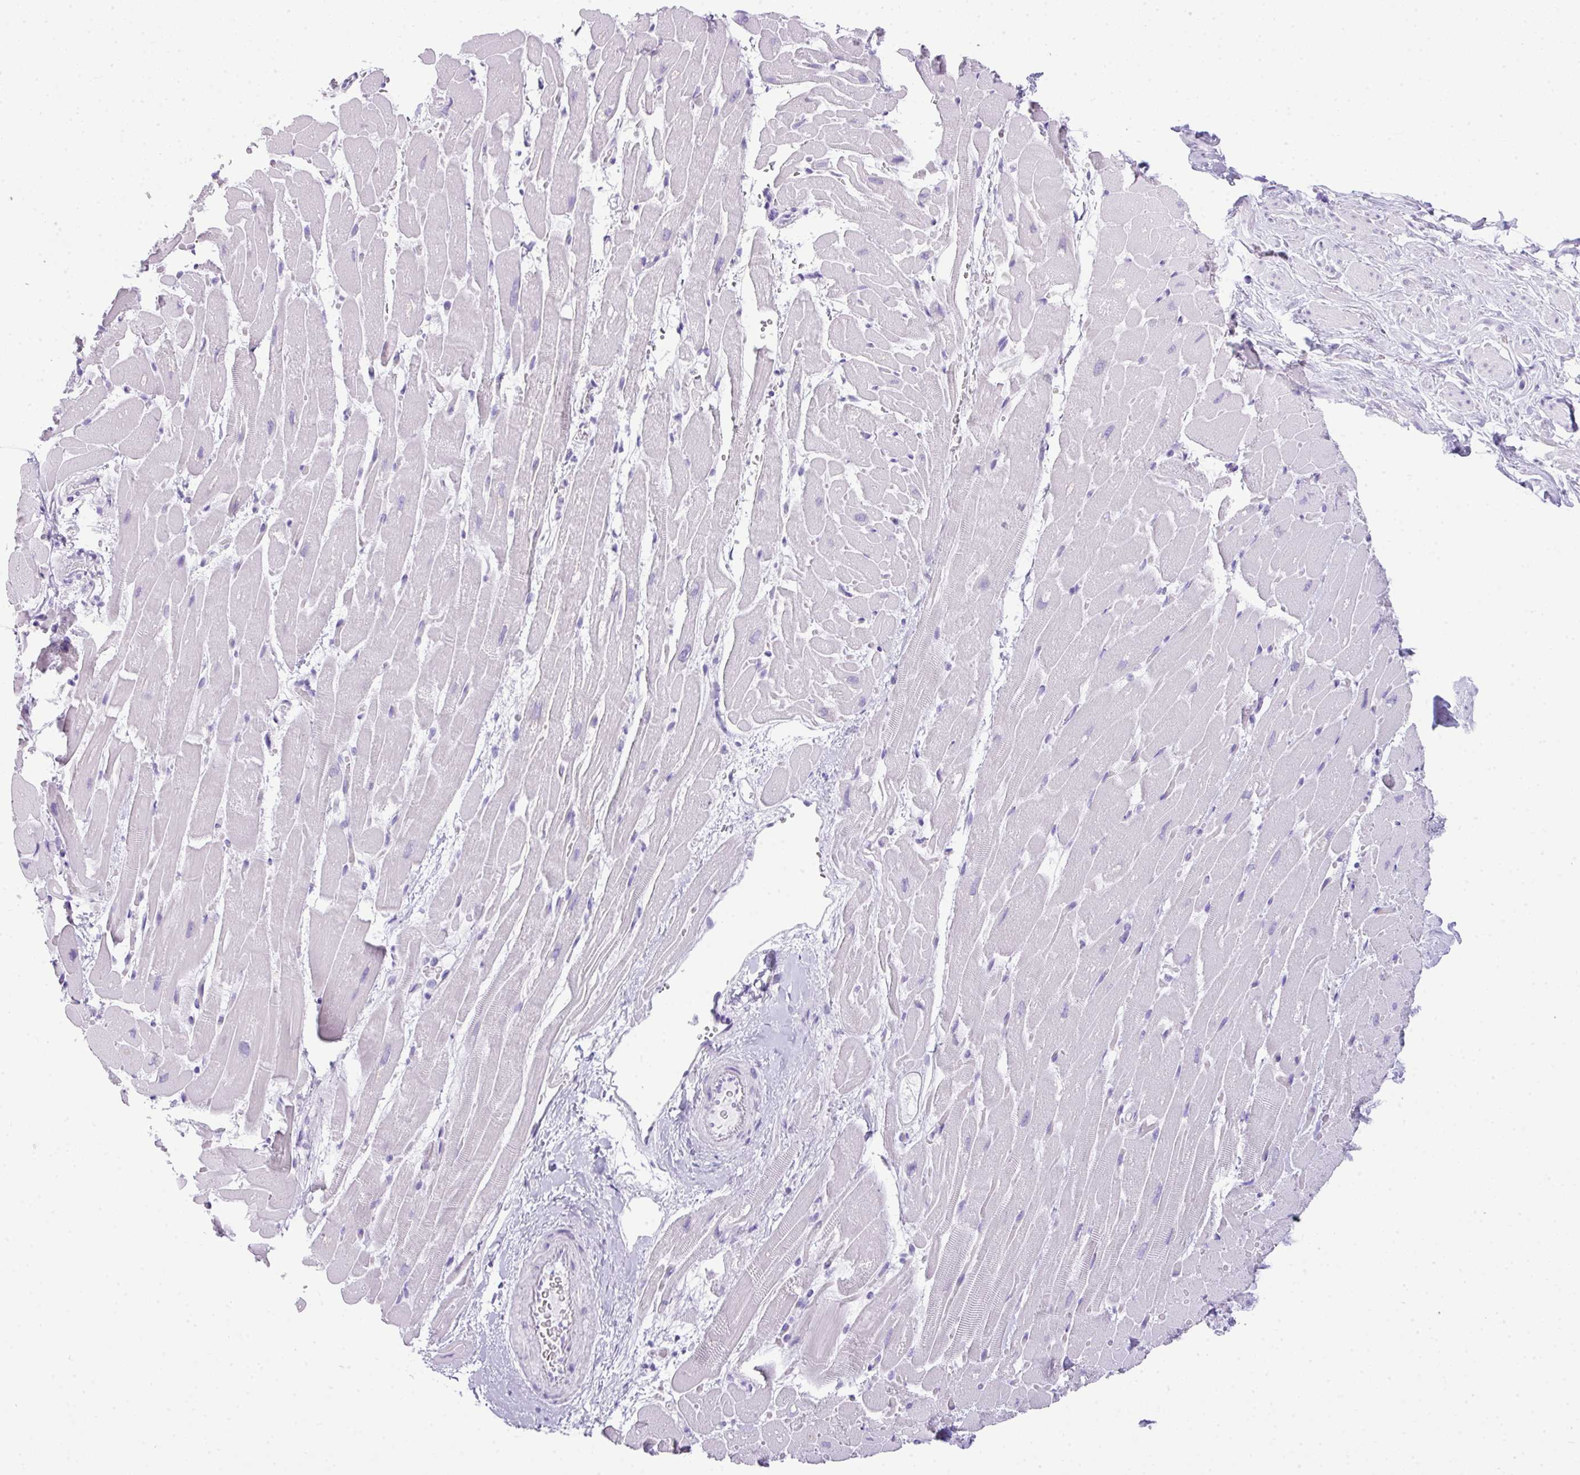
{"staining": {"intensity": "negative", "quantity": "none", "location": "none"}, "tissue": "heart muscle", "cell_type": "Cardiomyocytes", "image_type": "normal", "snomed": [{"axis": "morphology", "description": "Normal tissue, NOS"}, {"axis": "topography", "description": "Heart"}], "caption": "Immunohistochemical staining of normal human heart muscle displays no significant expression in cardiomyocytes.", "gene": "TNP1", "patient": {"sex": "male", "age": 37}}